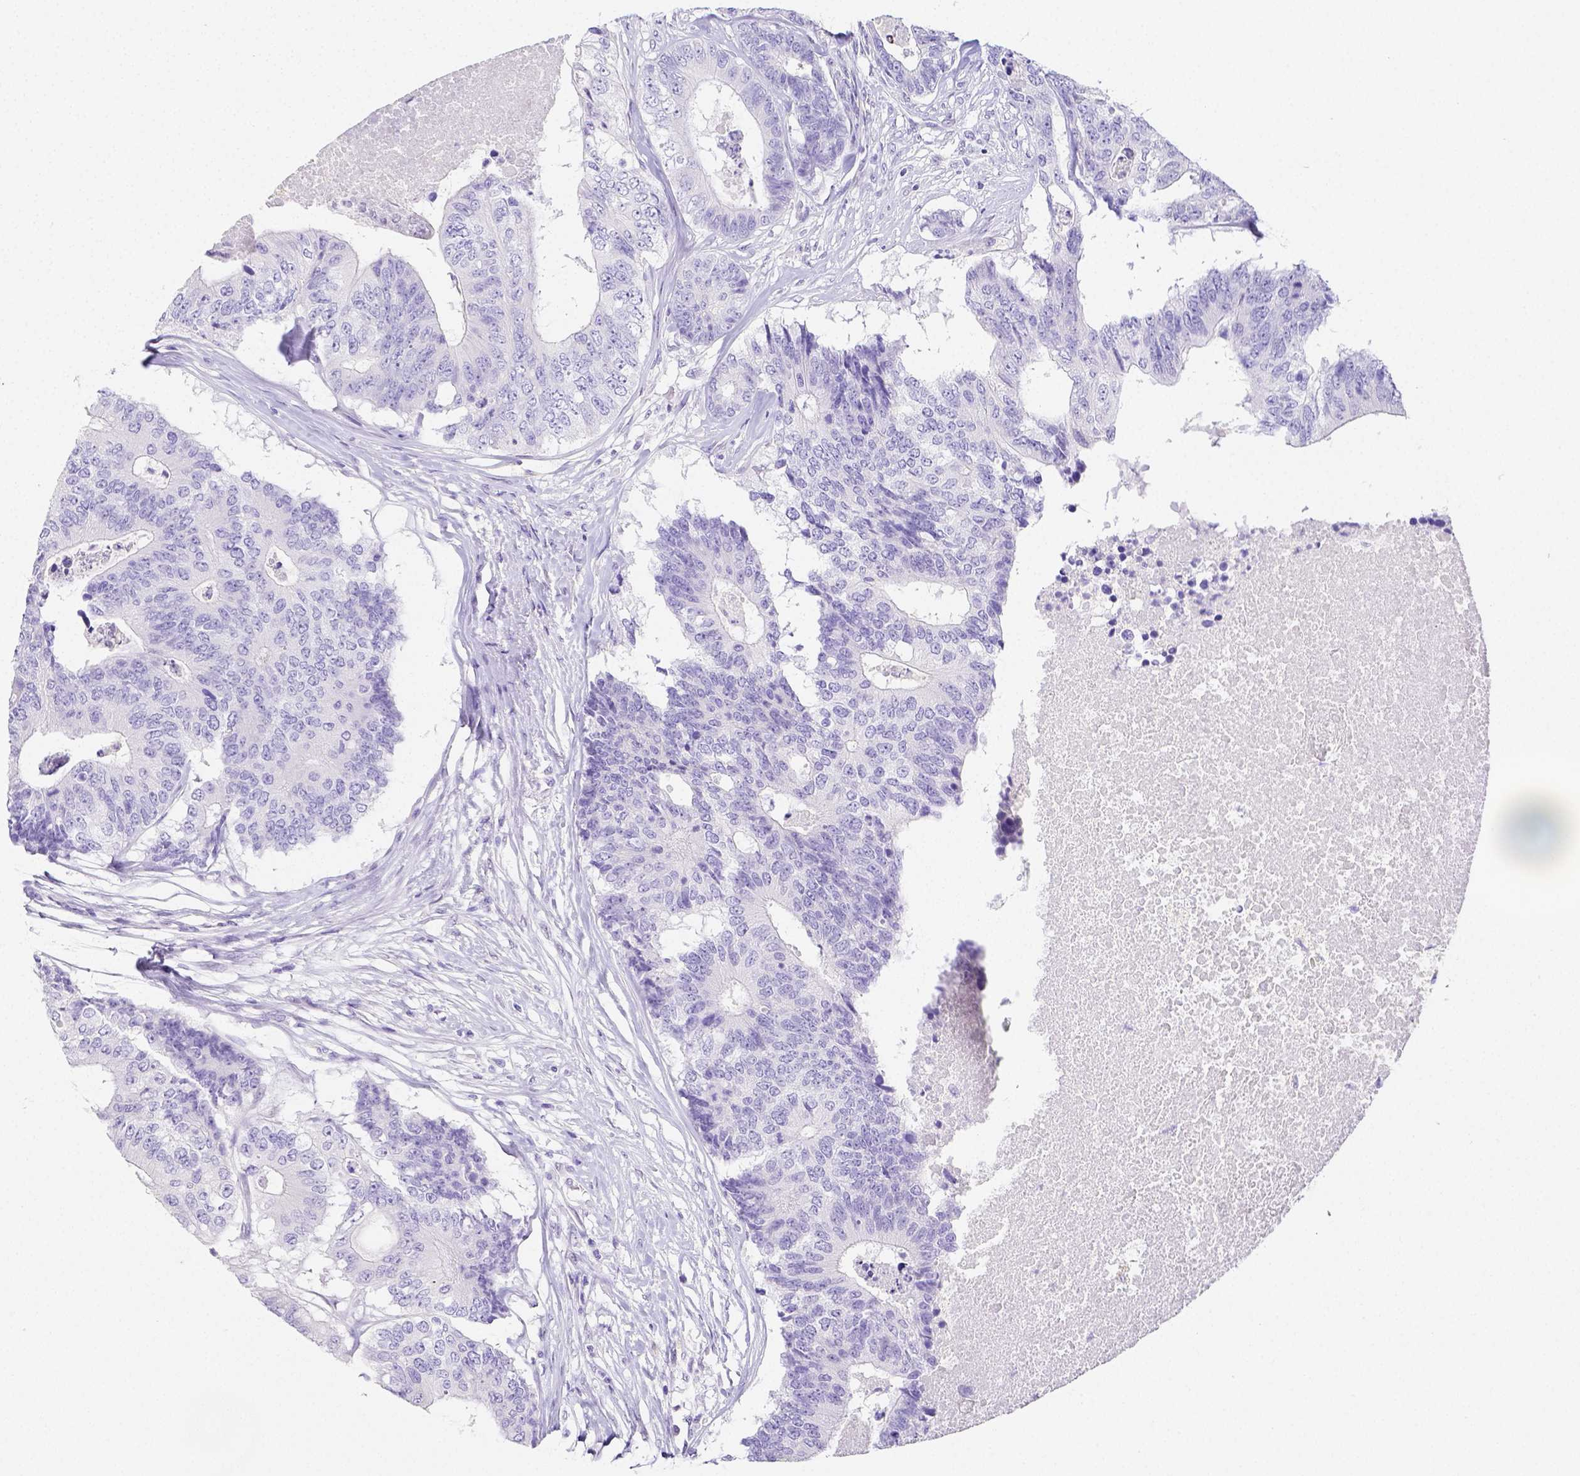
{"staining": {"intensity": "negative", "quantity": "none", "location": "none"}, "tissue": "colorectal cancer", "cell_type": "Tumor cells", "image_type": "cancer", "snomed": [{"axis": "morphology", "description": "Adenocarcinoma, NOS"}, {"axis": "topography", "description": "Colon"}], "caption": "Tumor cells show no significant protein staining in adenocarcinoma (colorectal).", "gene": "ARHGAP36", "patient": {"sex": "female", "age": 67}}